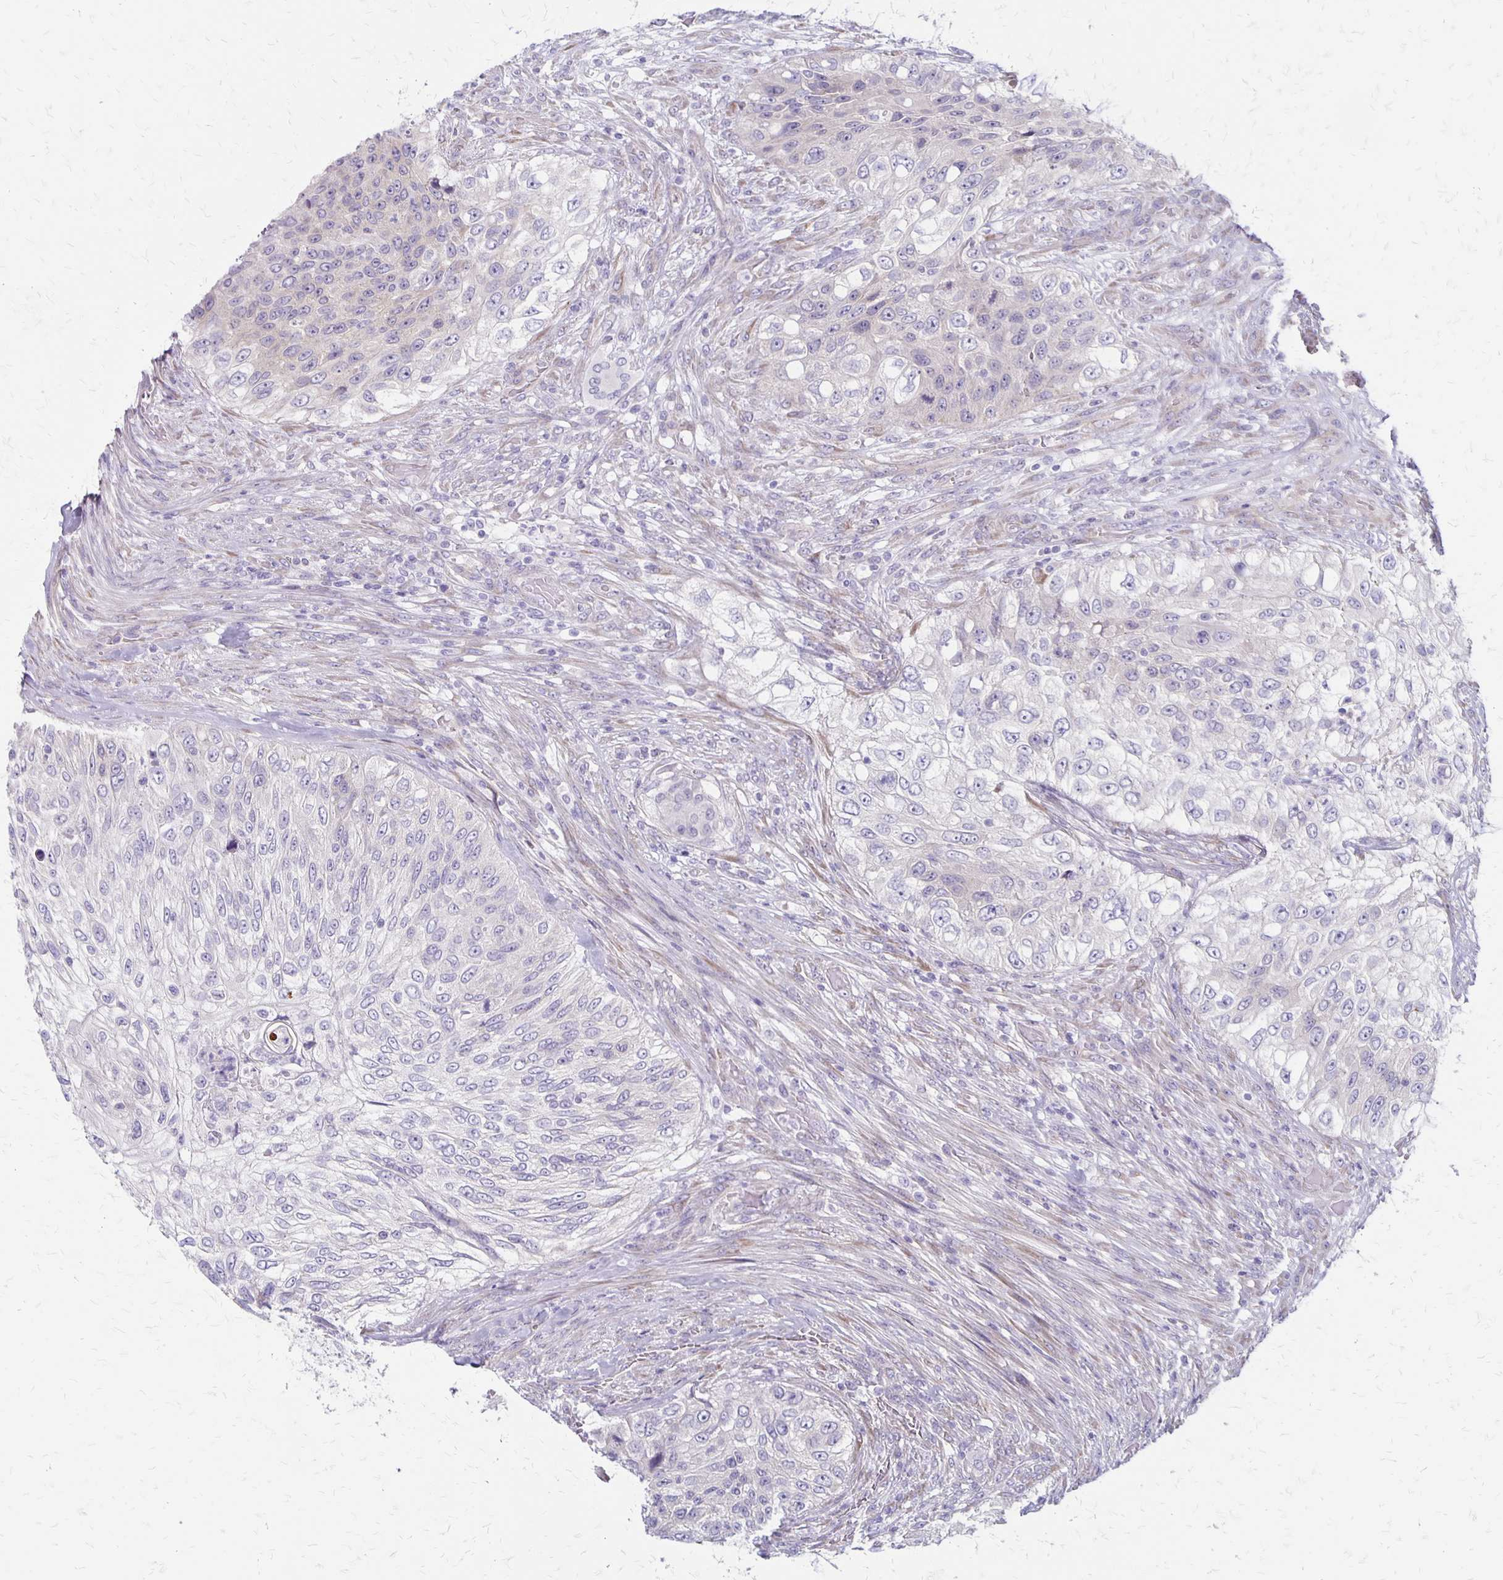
{"staining": {"intensity": "negative", "quantity": "none", "location": "none"}, "tissue": "urothelial cancer", "cell_type": "Tumor cells", "image_type": "cancer", "snomed": [{"axis": "morphology", "description": "Urothelial carcinoma, High grade"}, {"axis": "topography", "description": "Urinary bladder"}], "caption": "Urothelial carcinoma (high-grade) stained for a protein using immunohistochemistry (IHC) displays no expression tumor cells.", "gene": "HOMER1", "patient": {"sex": "female", "age": 60}}